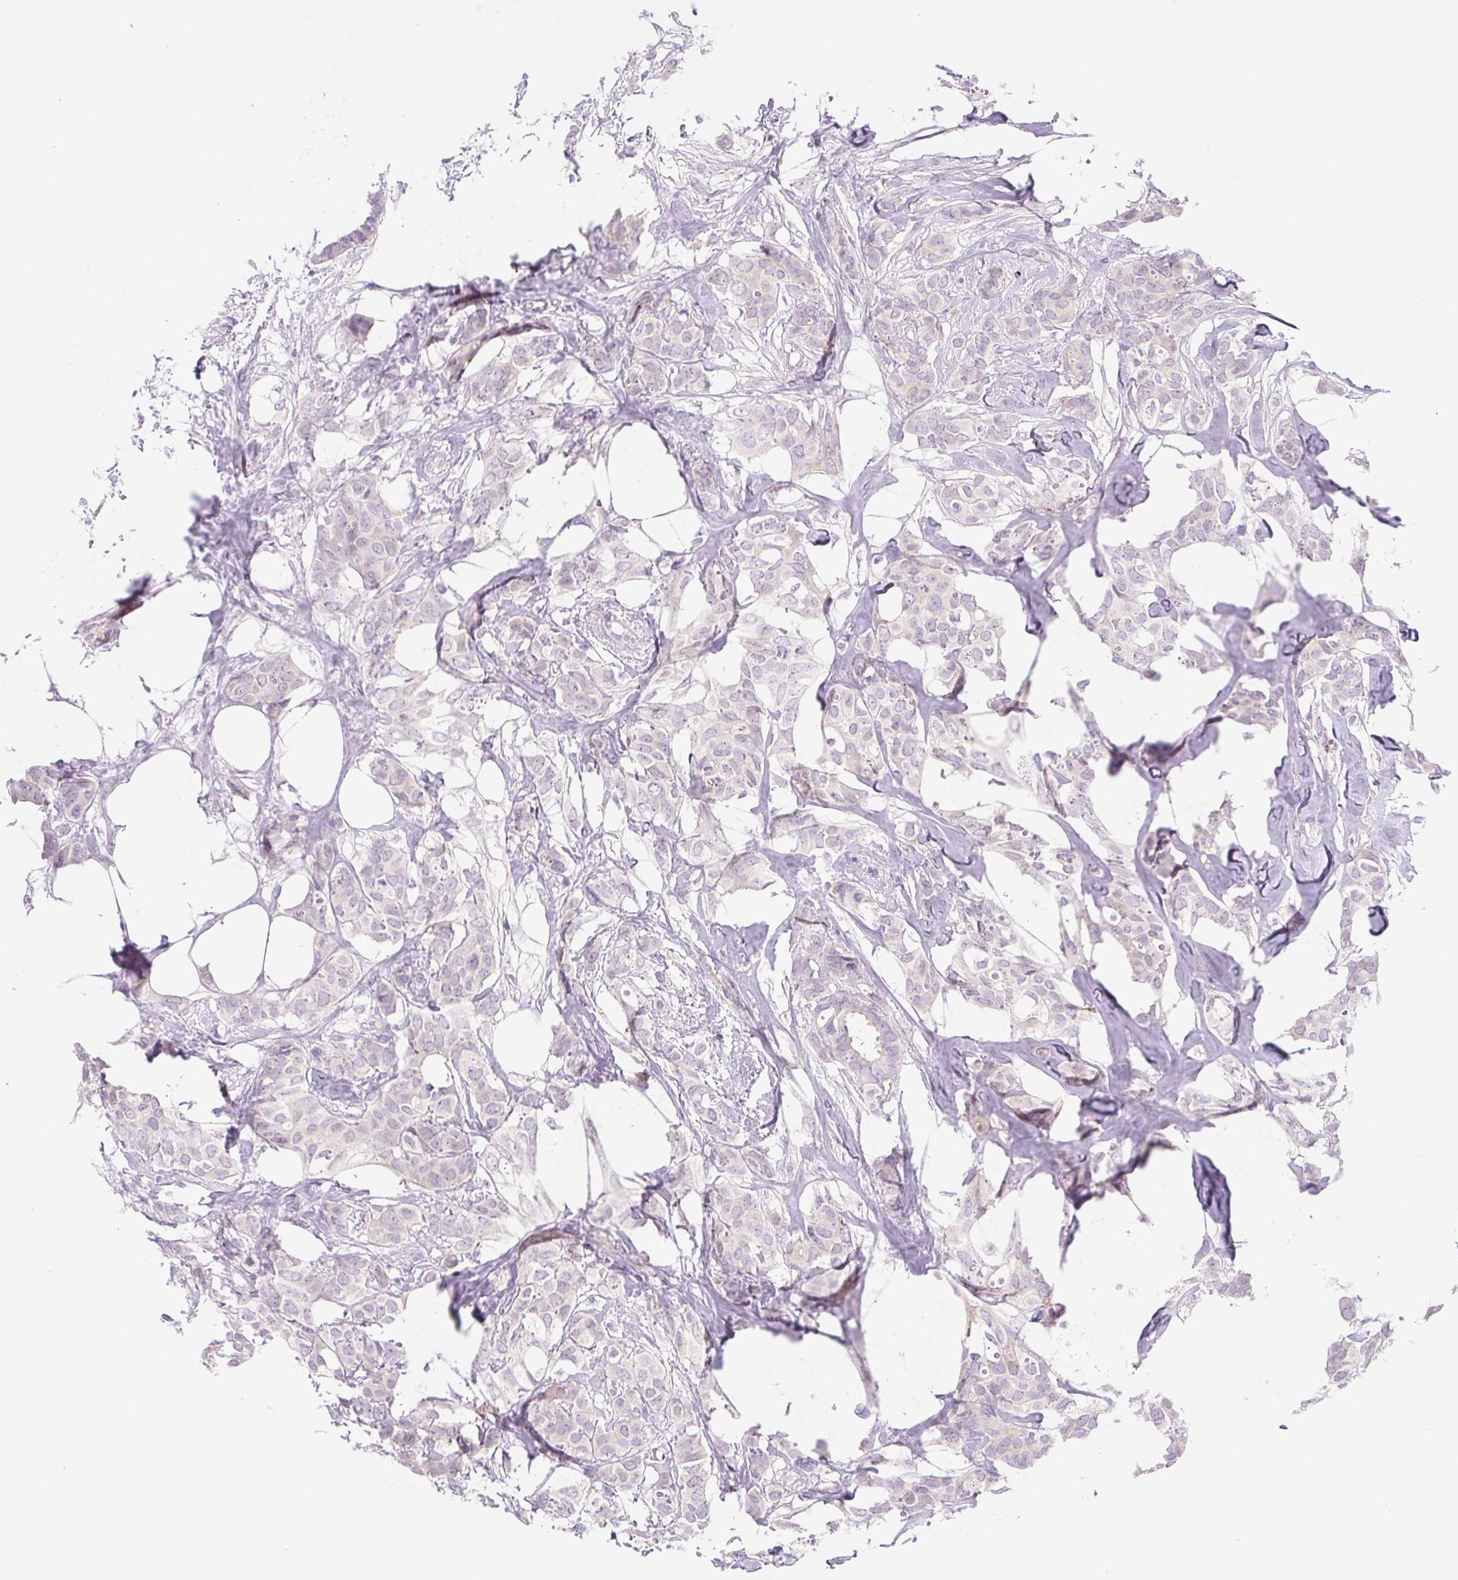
{"staining": {"intensity": "negative", "quantity": "none", "location": "none"}, "tissue": "breast cancer", "cell_type": "Tumor cells", "image_type": "cancer", "snomed": [{"axis": "morphology", "description": "Duct carcinoma"}, {"axis": "topography", "description": "Breast"}], "caption": "This histopathology image is of breast intraductal carcinoma stained with immunohistochemistry (IHC) to label a protein in brown with the nuclei are counter-stained blue. There is no expression in tumor cells. The staining was performed using DAB to visualize the protein expression in brown, while the nuclei were stained in blue with hematoxylin (Magnification: 20x).", "gene": "DYNC2LI1", "patient": {"sex": "female", "age": 62}}